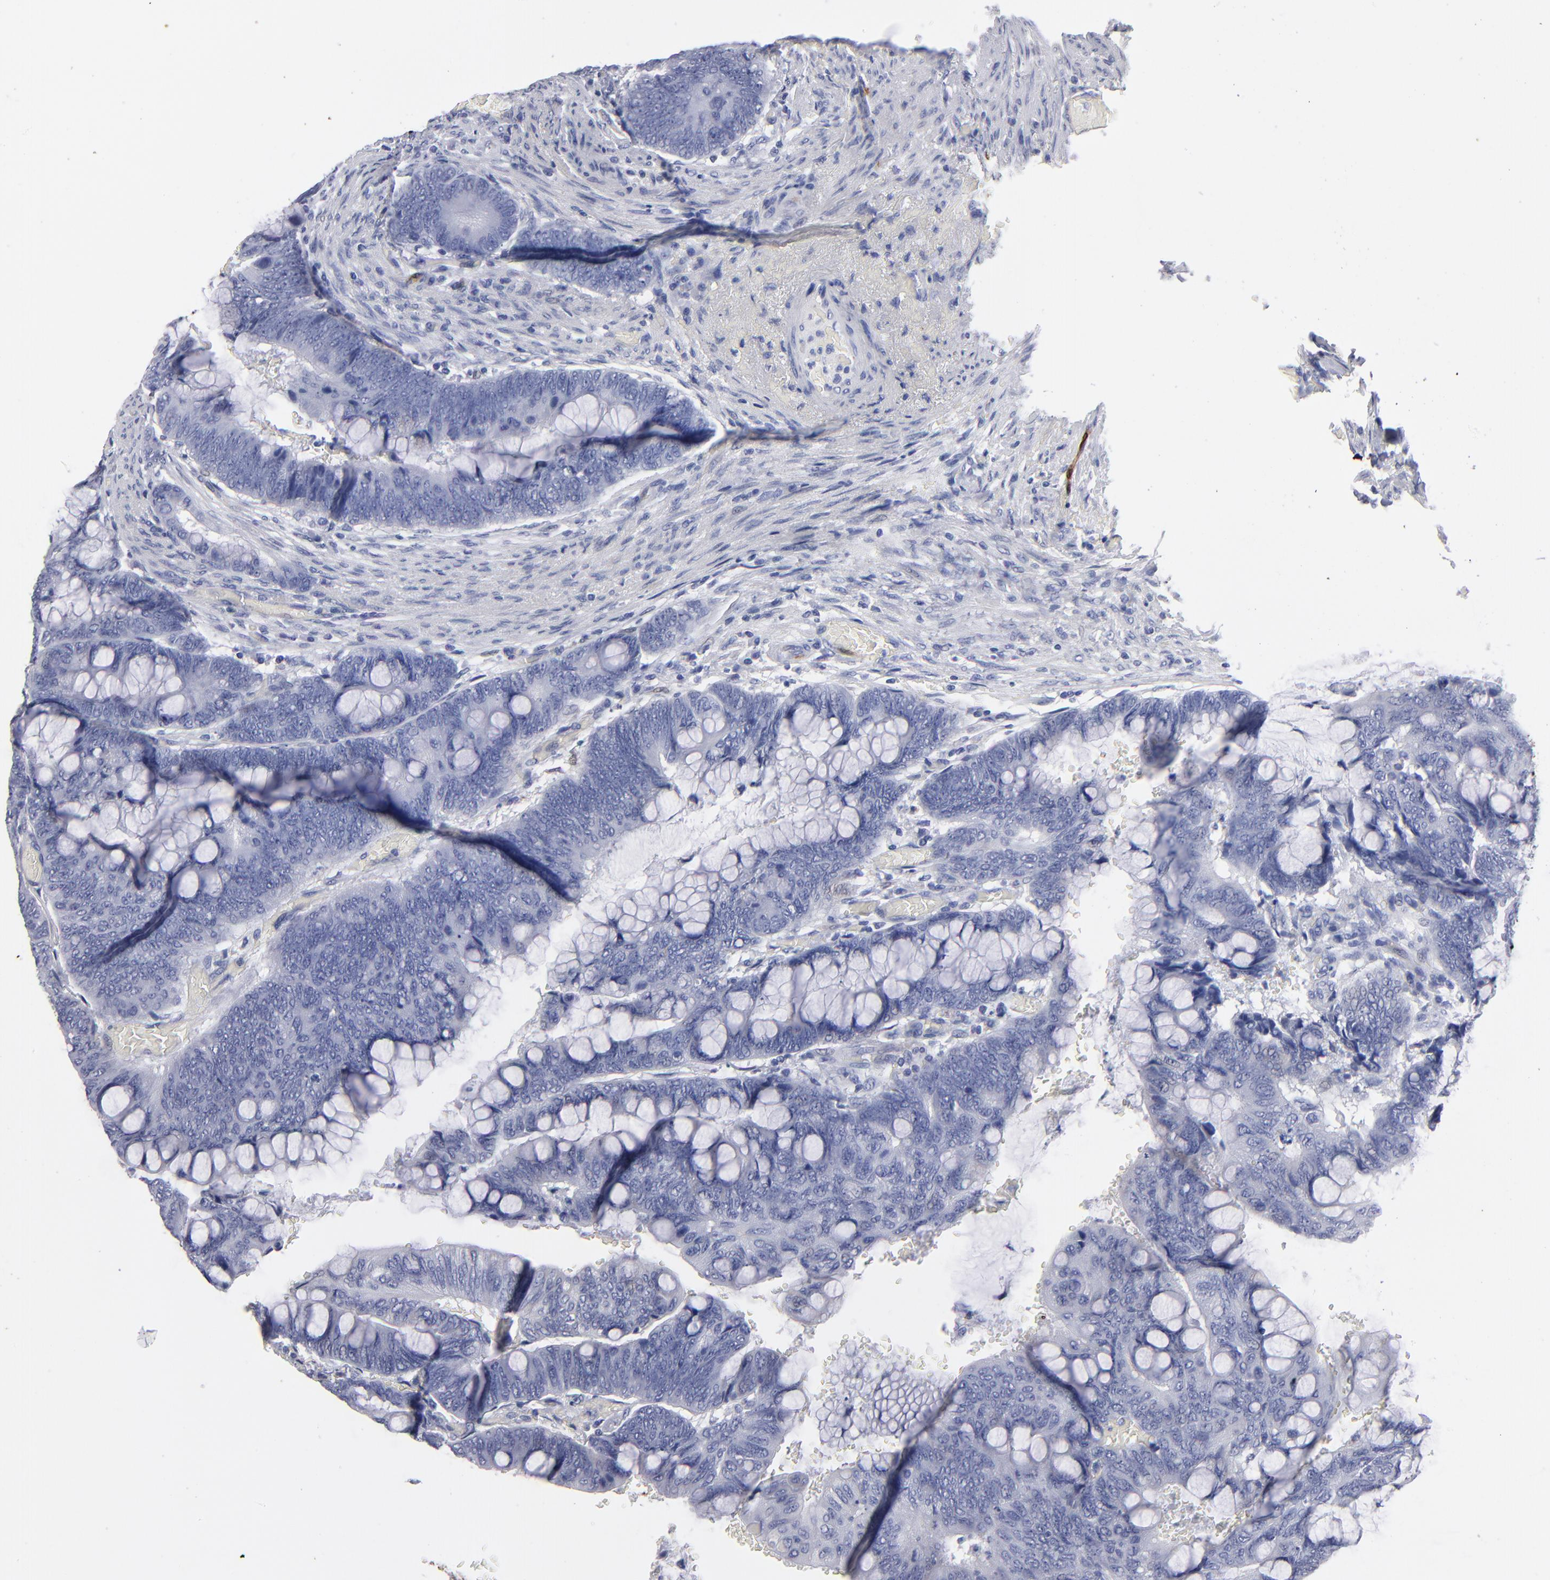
{"staining": {"intensity": "negative", "quantity": "none", "location": "none"}, "tissue": "colorectal cancer", "cell_type": "Tumor cells", "image_type": "cancer", "snomed": [{"axis": "morphology", "description": "Normal tissue, NOS"}, {"axis": "morphology", "description": "Adenocarcinoma, NOS"}, {"axis": "topography", "description": "Rectum"}], "caption": "DAB immunohistochemical staining of colorectal adenocarcinoma reveals no significant staining in tumor cells.", "gene": "FABP4", "patient": {"sex": "male", "age": 92}}